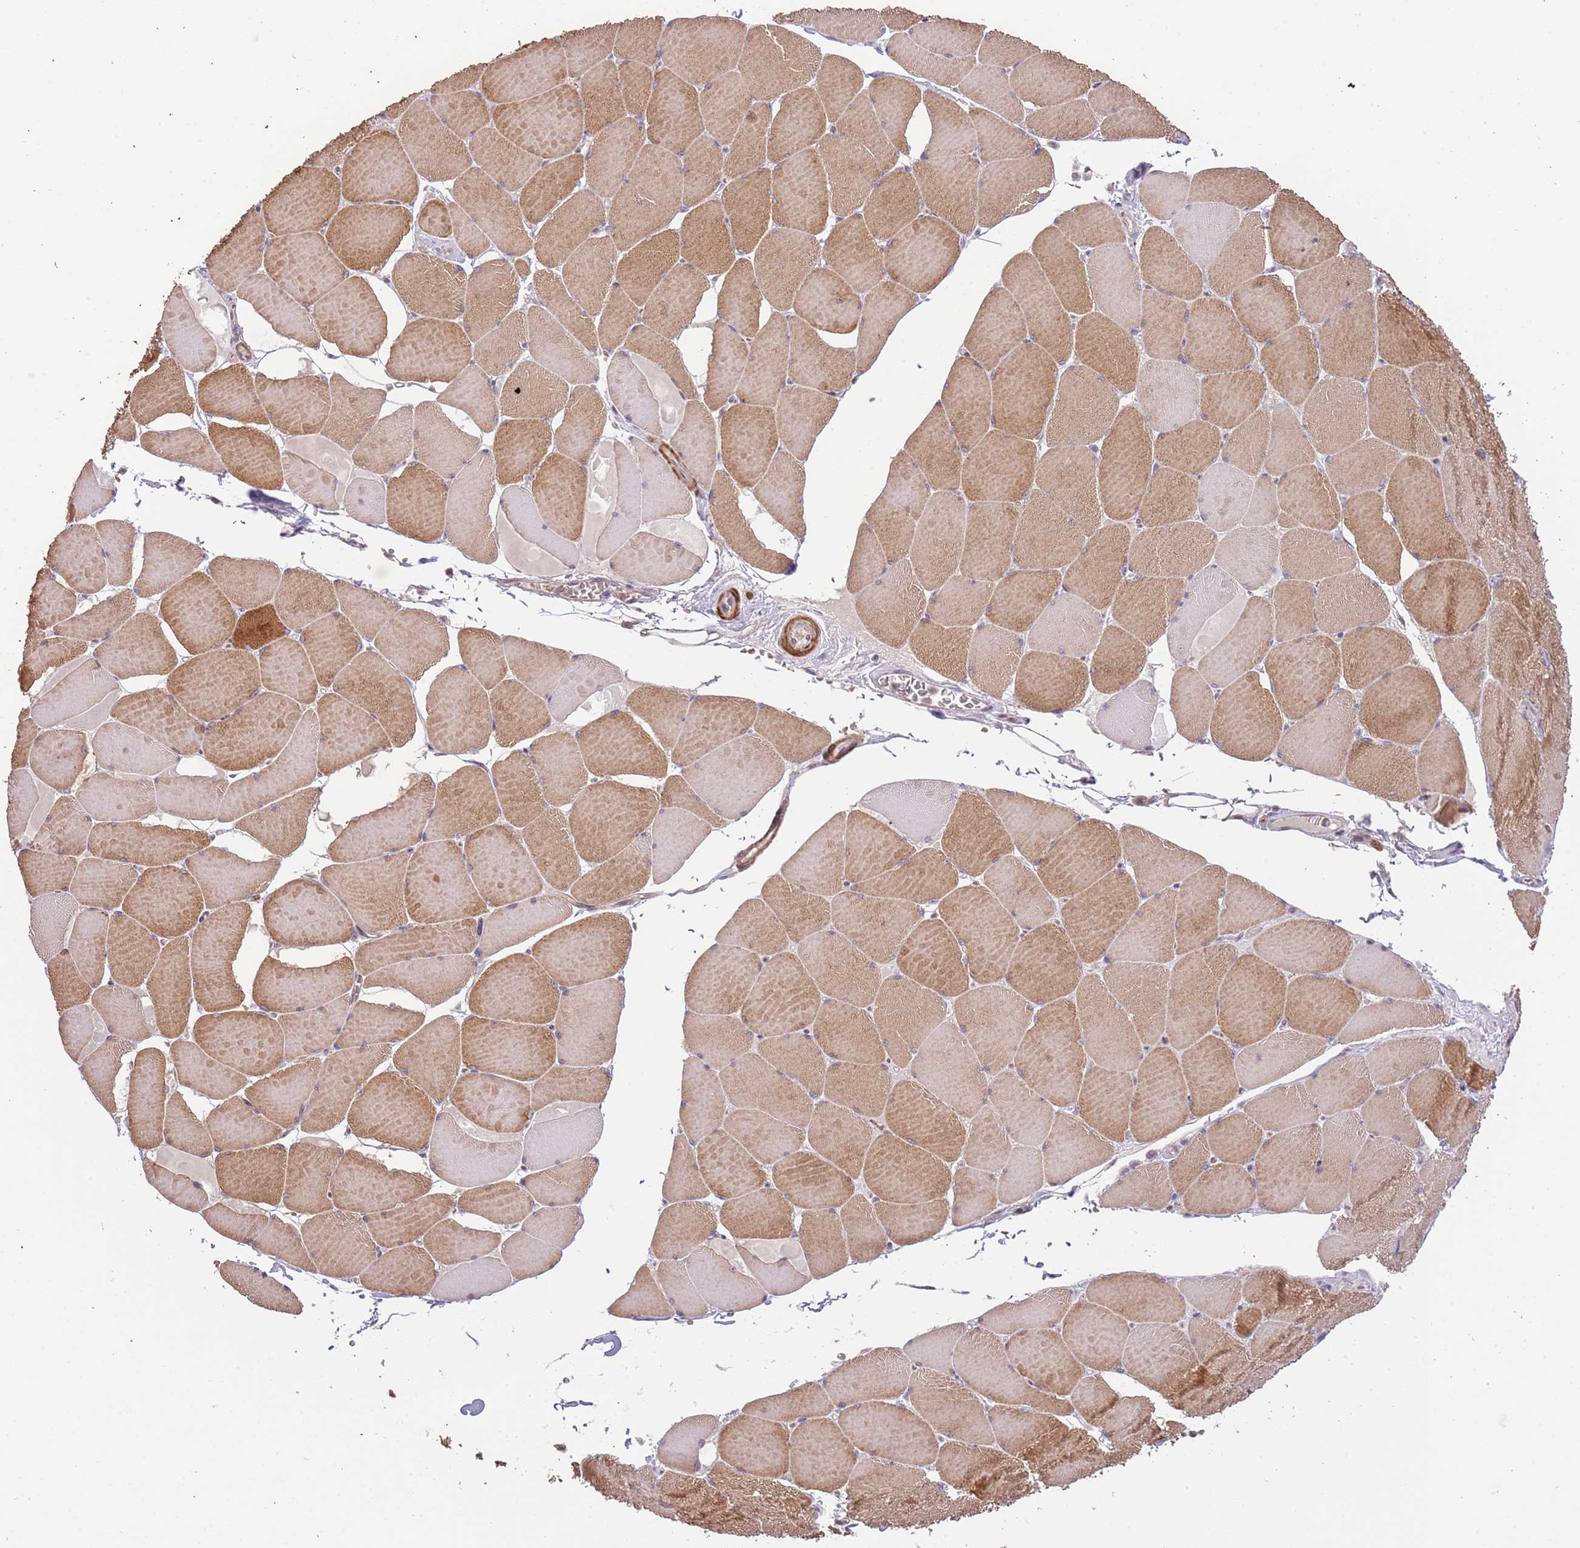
{"staining": {"intensity": "strong", "quantity": "25%-75%", "location": "cytoplasmic/membranous"}, "tissue": "skeletal muscle", "cell_type": "Myocytes", "image_type": "normal", "snomed": [{"axis": "morphology", "description": "Normal tissue, NOS"}, {"axis": "topography", "description": "Skeletal muscle"}, {"axis": "topography", "description": "Head-Neck"}], "caption": "About 25%-75% of myocytes in unremarkable skeletal muscle display strong cytoplasmic/membranous protein positivity as visualized by brown immunohistochemical staining.", "gene": "ADTRP", "patient": {"sex": "male", "age": 66}}